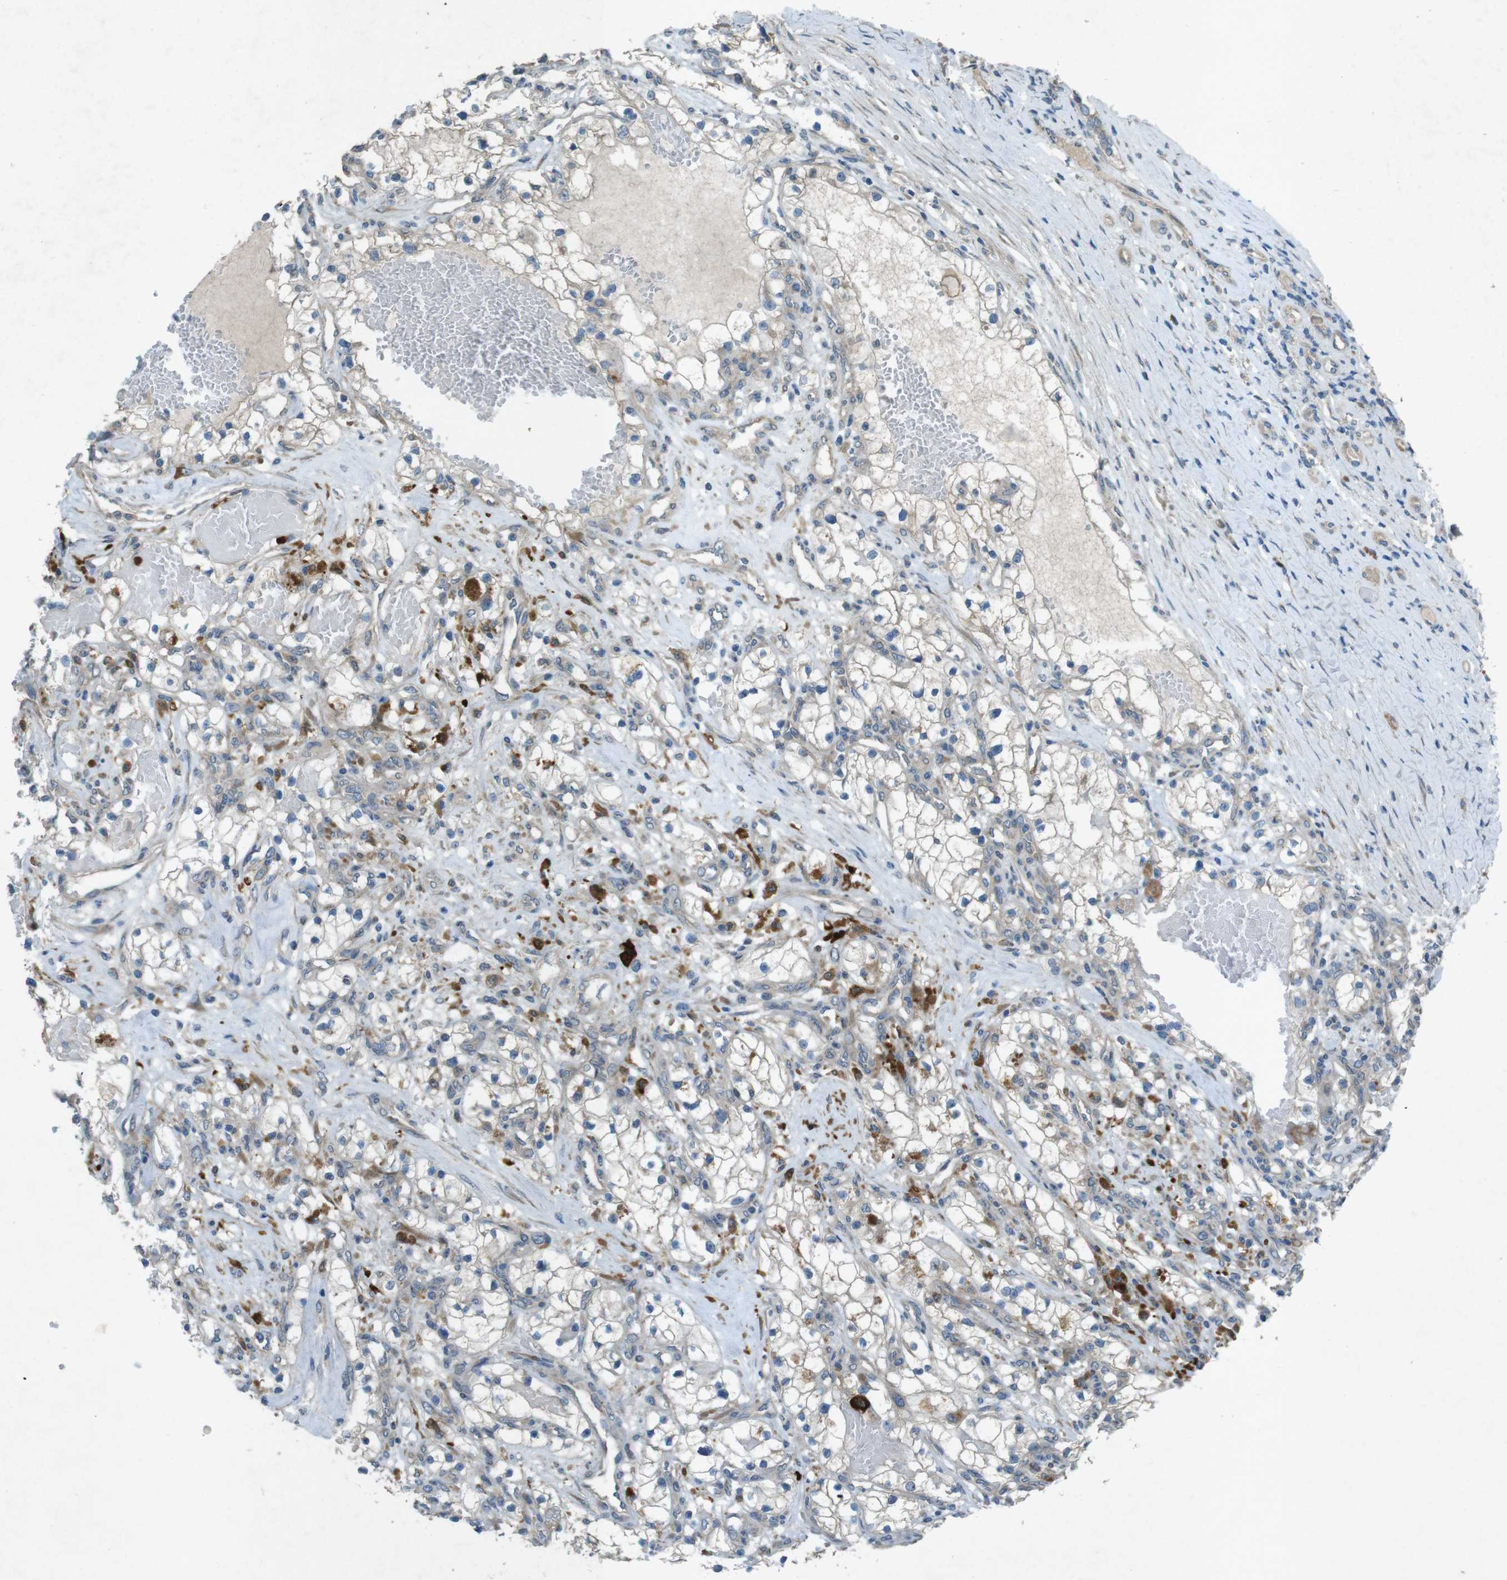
{"staining": {"intensity": "weak", "quantity": "25%-75%", "location": "cytoplasmic/membranous"}, "tissue": "renal cancer", "cell_type": "Tumor cells", "image_type": "cancer", "snomed": [{"axis": "morphology", "description": "Adenocarcinoma, NOS"}, {"axis": "topography", "description": "Kidney"}], "caption": "IHC staining of adenocarcinoma (renal), which reveals low levels of weak cytoplasmic/membranous staining in about 25%-75% of tumor cells indicating weak cytoplasmic/membranous protein positivity. The staining was performed using DAB (3,3'-diaminobenzidine) (brown) for protein detection and nuclei were counterstained in hematoxylin (blue).", "gene": "TMEM41B", "patient": {"sex": "male", "age": 68}}